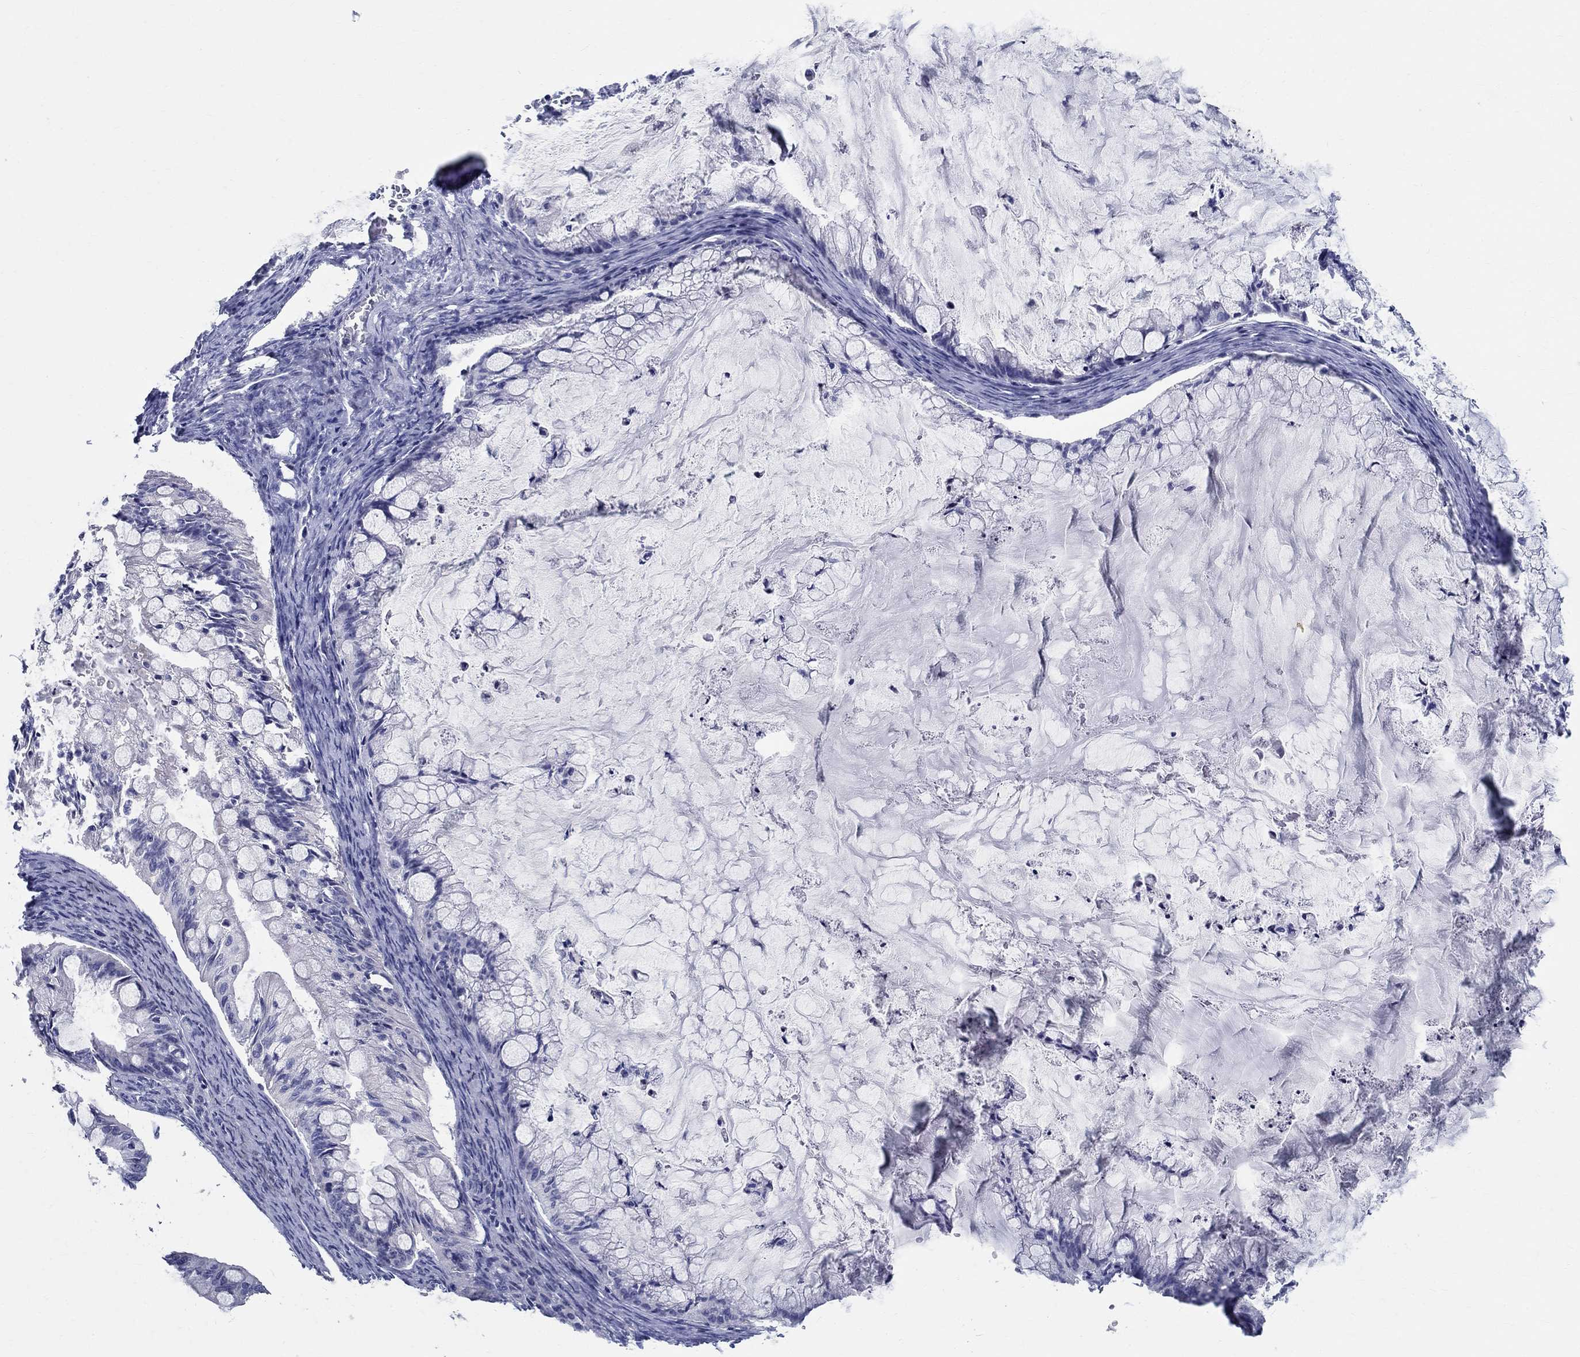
{"staining": {"intensity": "negative", "quantity": "none", "location": "none"}, "tissue": "ovarian cancer", "cell_type": "Tumor cells", "image_type": "cancer", "snomed": [{"axis": "morphology", "description": "Cystadenocarcinoma, mucinous, NOS"}, {"axis": "topography", "description": "Ovary"}], "caption": "The immunohistochemistry (IHC) photomicrograph has no significant staining in tumor cells of ovarian cancer (mucinous cystadenocarcinoma) tissue.", "gene": "CETN1", "patient": {"sex": "female", "age": 57}}